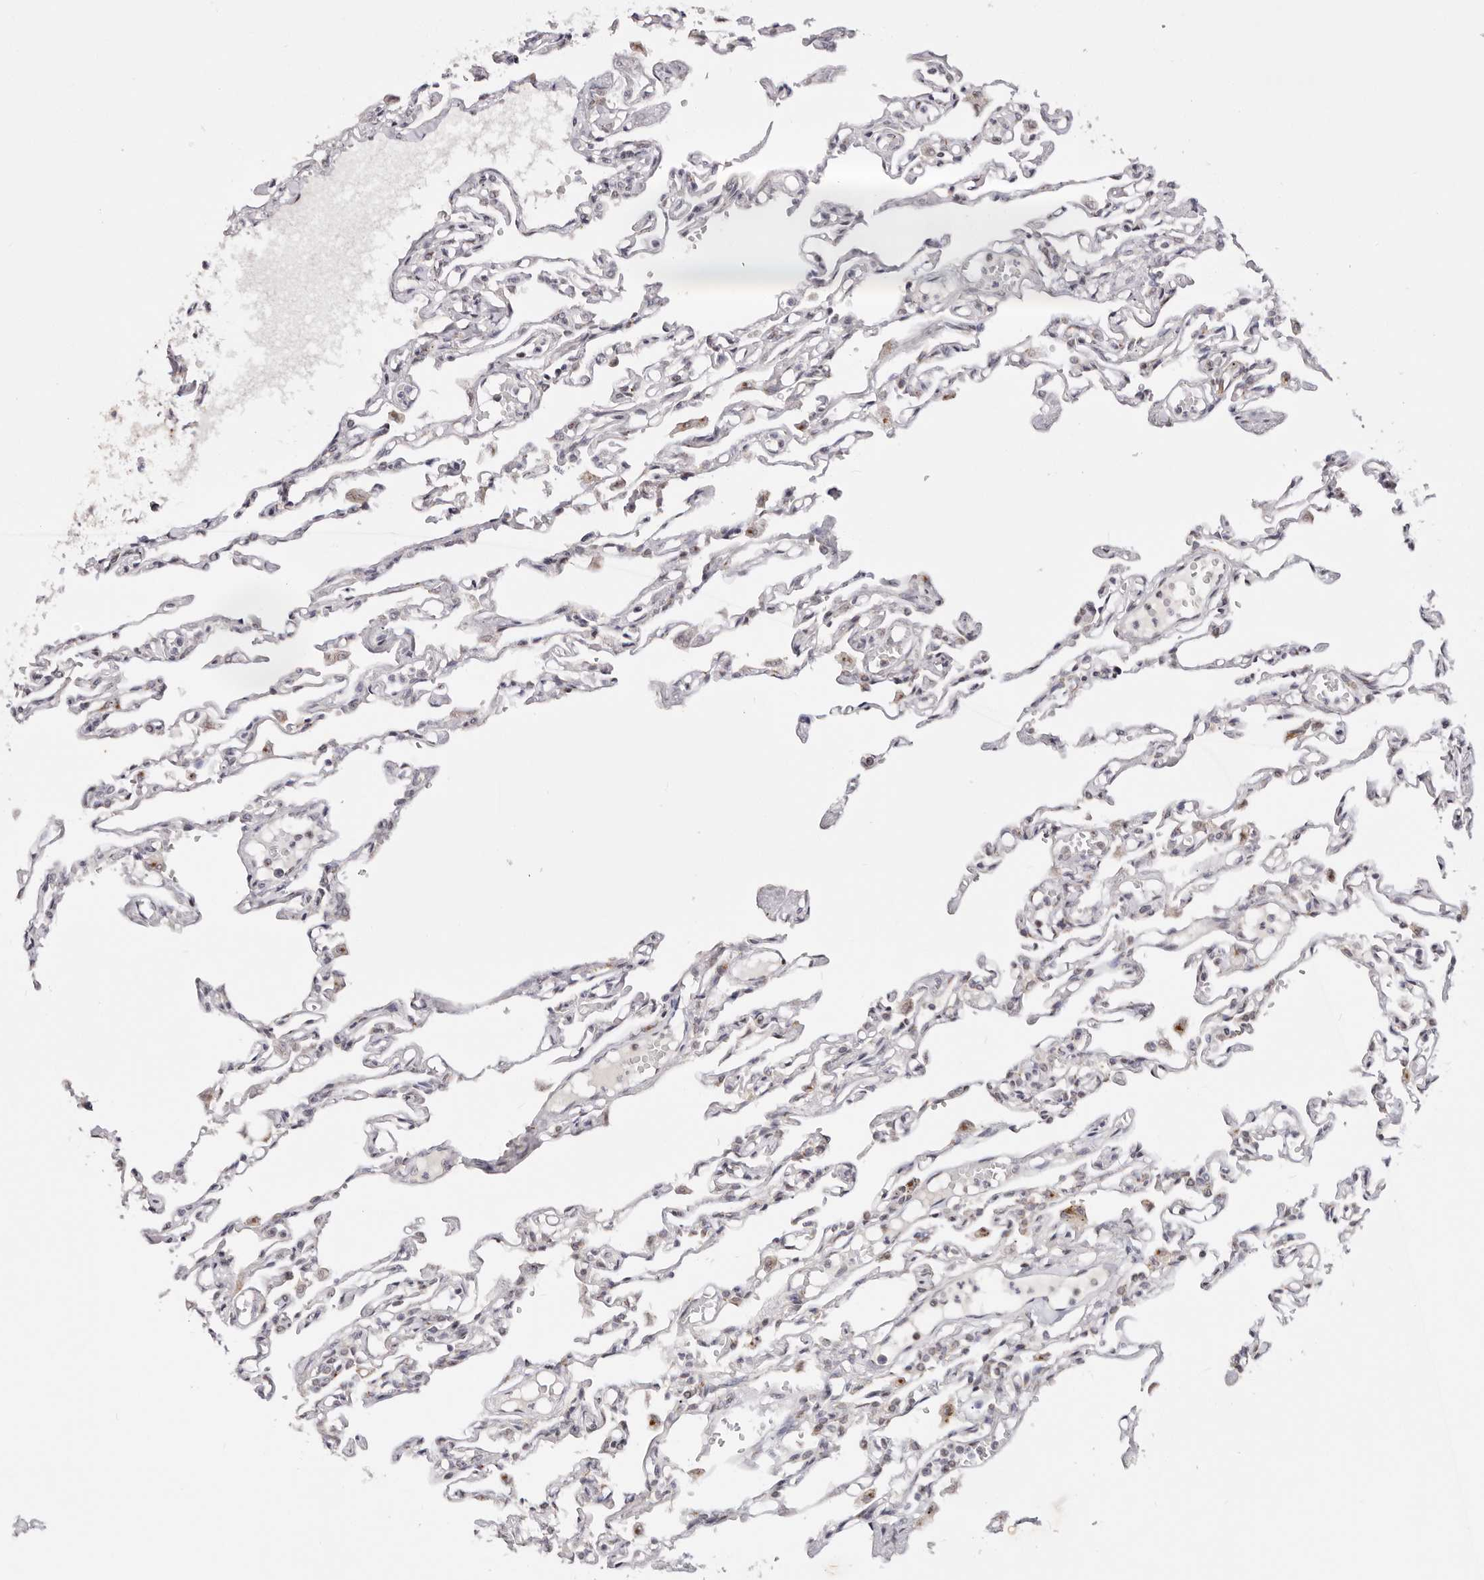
{"staining": {"intensity": "negative", "quantity": "none", "location": "none"}, "tissue": "lung", "cell_type": "Alveolar cells", "image_type": "normal", "snomed": [{"axis": "morphology", "description": "Normal tissue, NOS"}, {"axis": "topography", "description": "Lung"}], "caption": "Alveolar cells show no significant protein positivity in unremarkable lung. (Stains: DAB immunohistochemistry with hematoxylin counter stain, Microscopy: brightfield microscopy at high magnification).", "gene": "VIPAS39", "patient": {"sex": "male", "age": 21}}